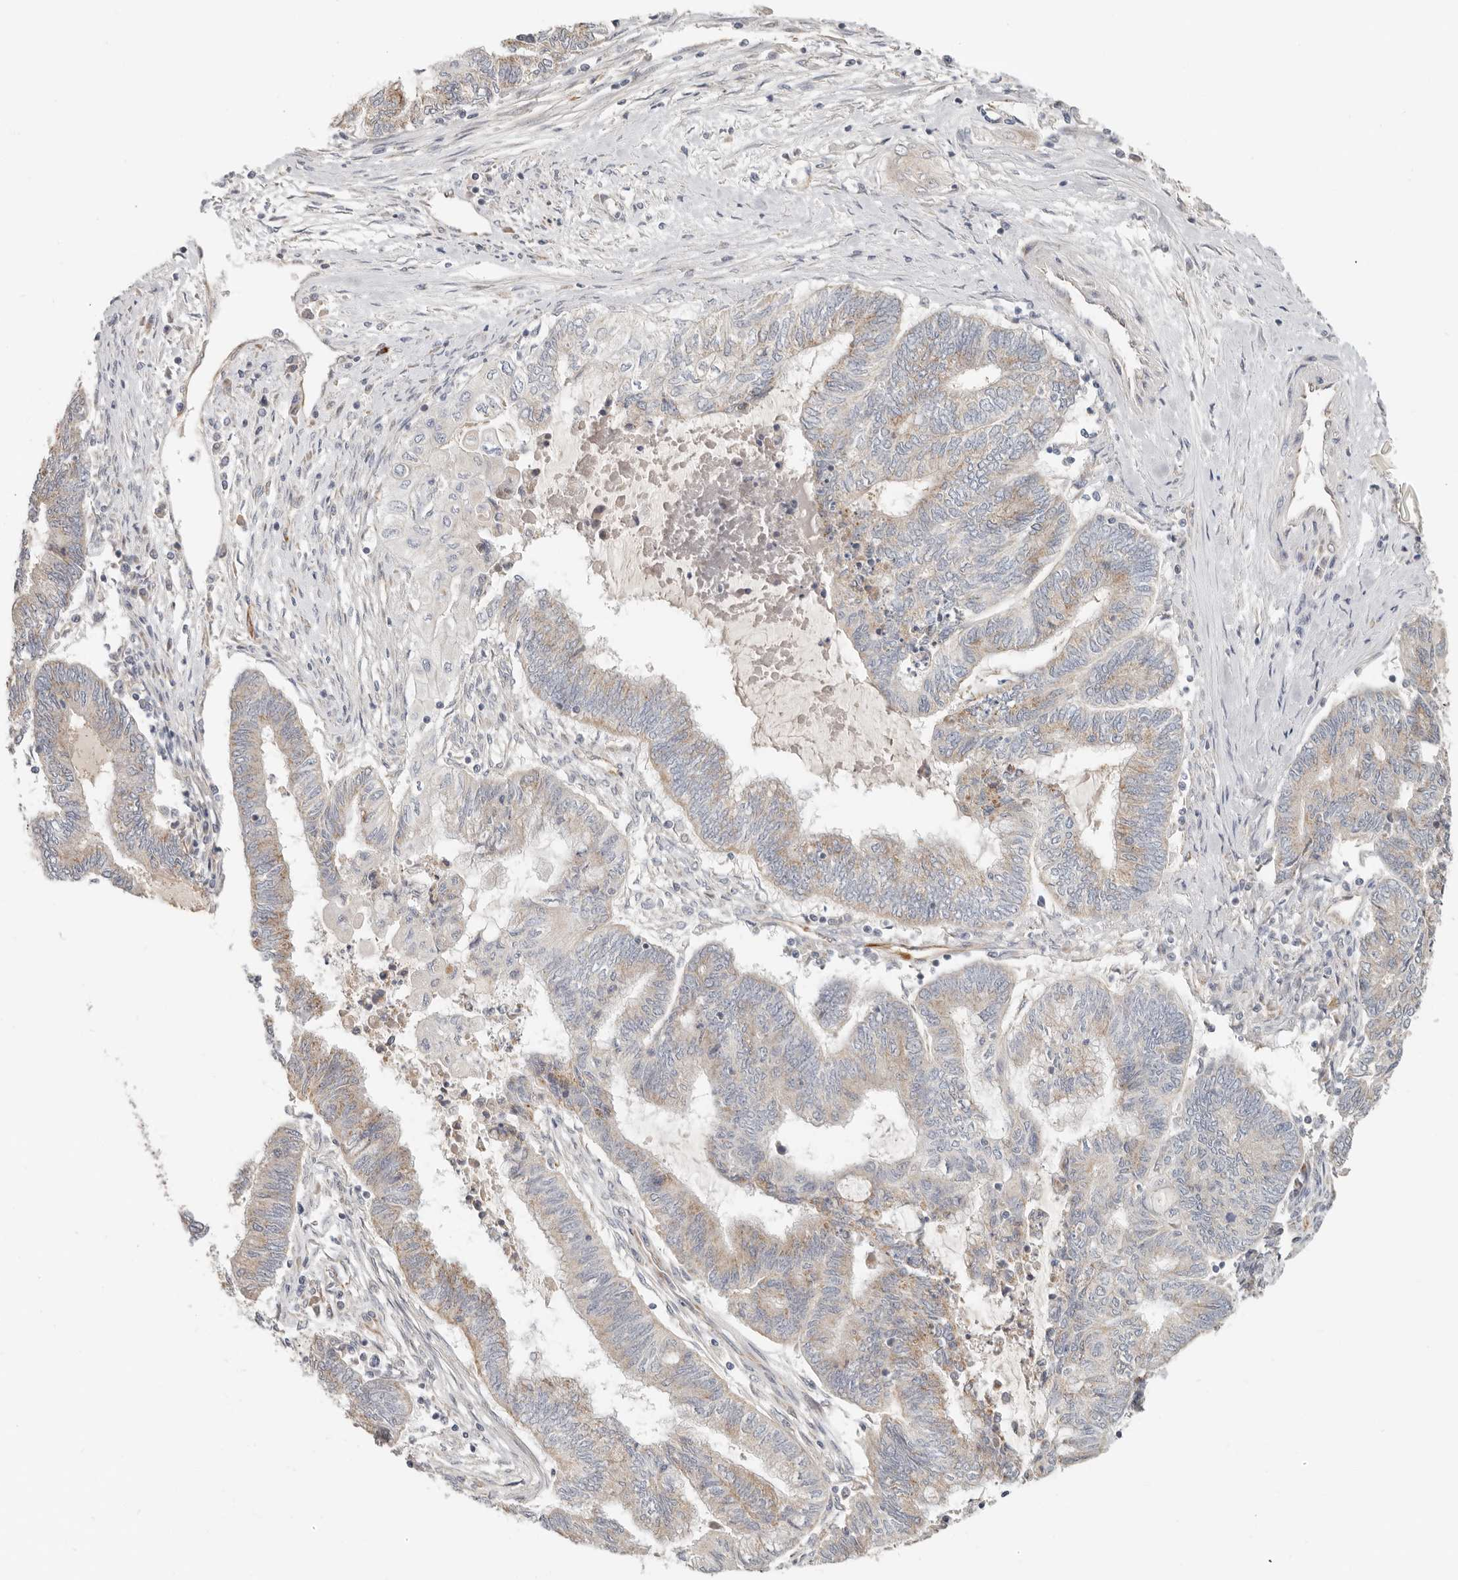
{"staining": {"intensity": "weak", "quantity": "25%-75%", "location": "cytoplasmic/membranous"}, "tissue": "endometrial cancer", "cell_type": "Tumor cells", "image_type": "cancer", "snomed": [{"axis": "morphology", "description": "Adenocarcinoma, NOS"}, {"axis": "topography", "description": "Uterus"}, {"axis": "topography", "description": "Endometrium"}], "caption": "Endometrial cancer (adenocarcinoma) stained for a protein (brown) shows weak cytoplasmic/membranous positive positivity in approximately 25%-75% of tumor cells.", "gene": "SPRING1", "patient": {"sex": "female", "age": 70}}